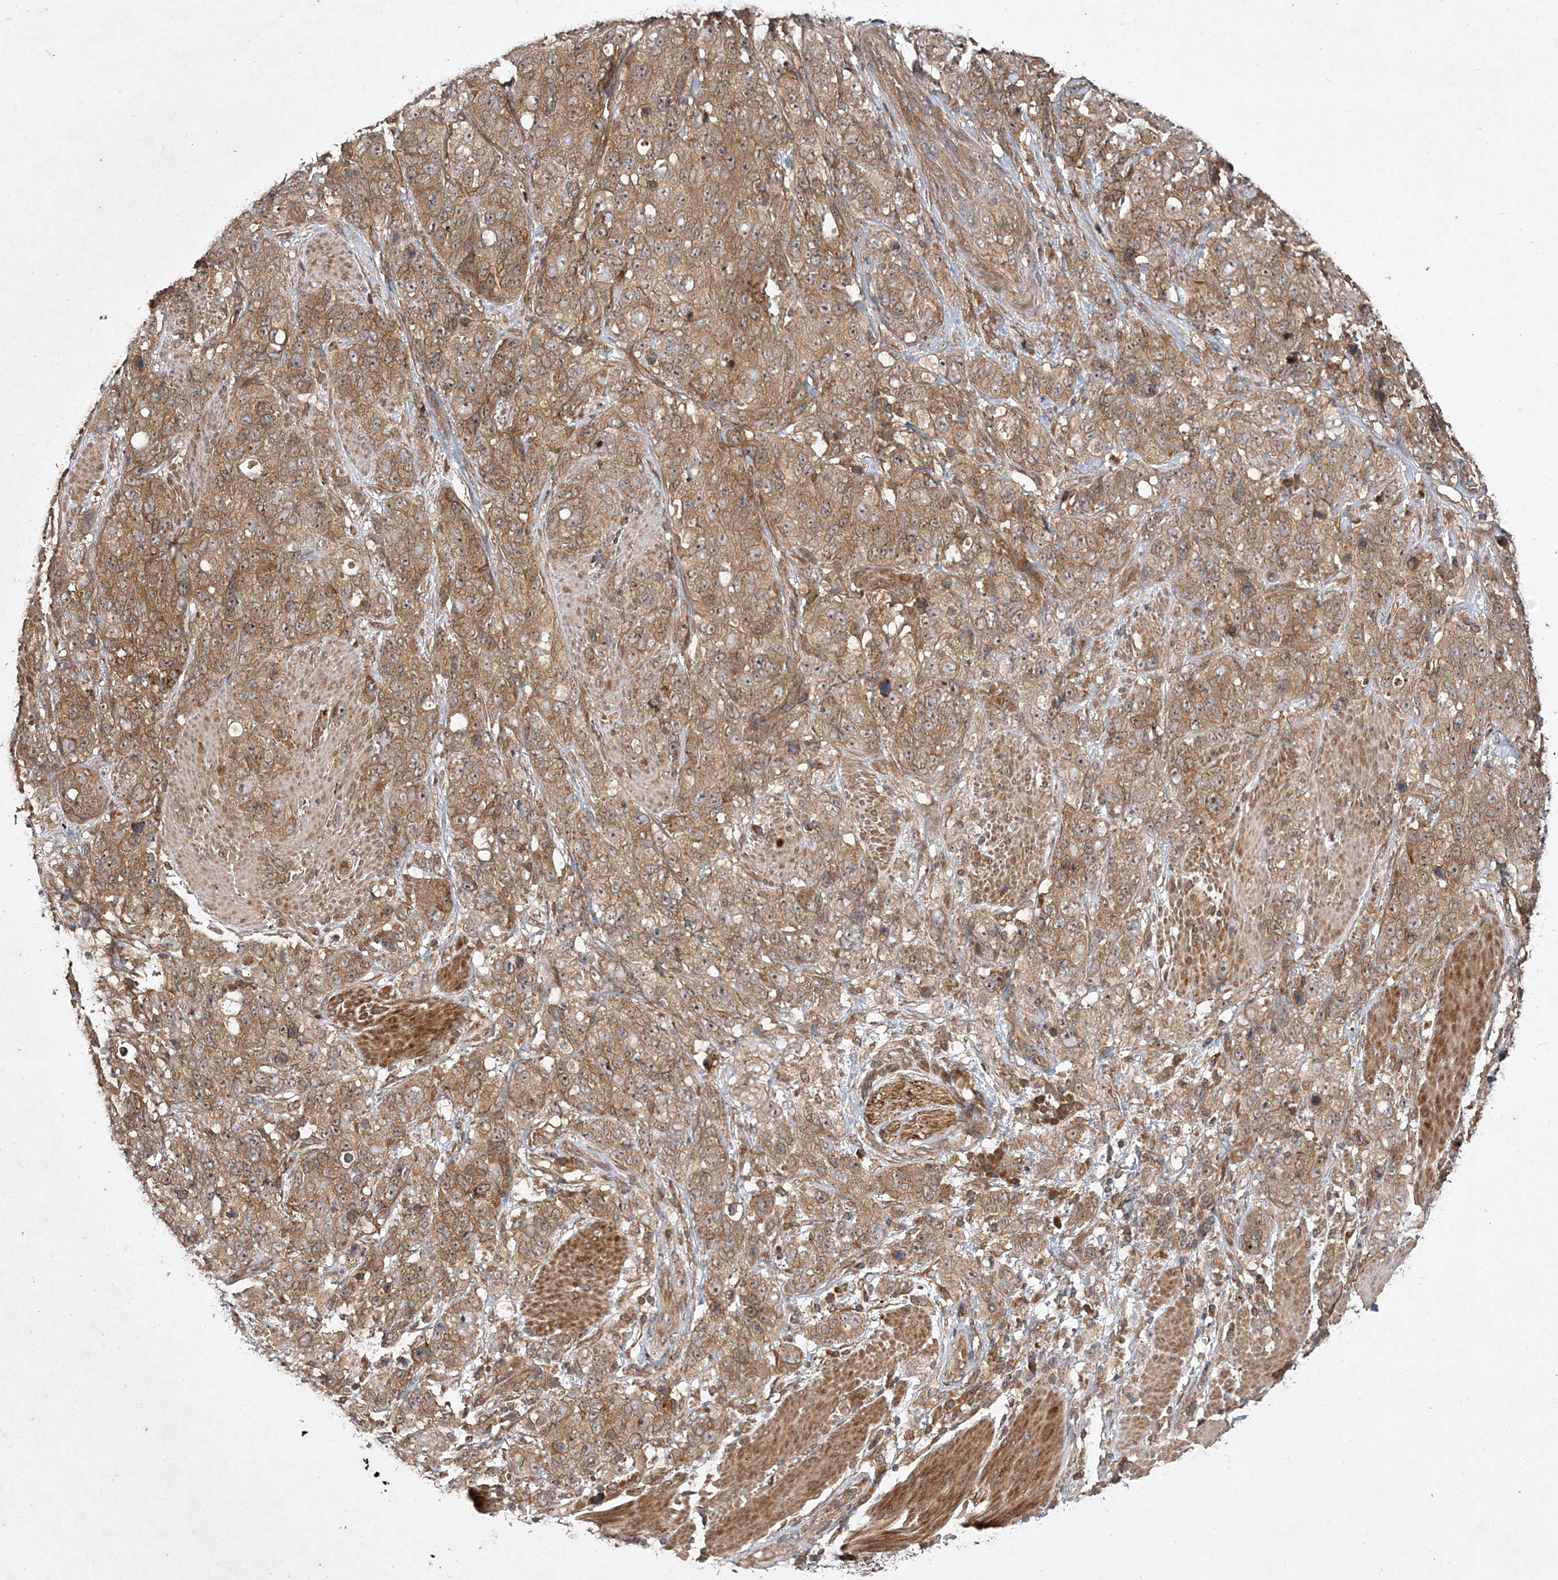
{"staining": {"intensity": "moderate", "quantity": ">75%", "location": "cytoplasmic/membranous"}, "tissue": "stomach cancer", "cell_type": "Tumor cells", "image_type": "cancer", "snomed": [{"axis": "morphology", "description": "Adenocarcinoma, NOS"}, {"axis": "topography", "description": "Stomach"}], "caption": "An immunohistochemistry histopathology image of neoplastic tissue is shown. Protein staining in brown shows moderate cytoplasmic/membranous positivity in stomach cancer (adenocarcinoma) within tumor cells. (Brightfield microscopy of DAB IHC at high magnification).", "gene": "TMEM9B", "patient": {"sex": "male", "age": 48}}